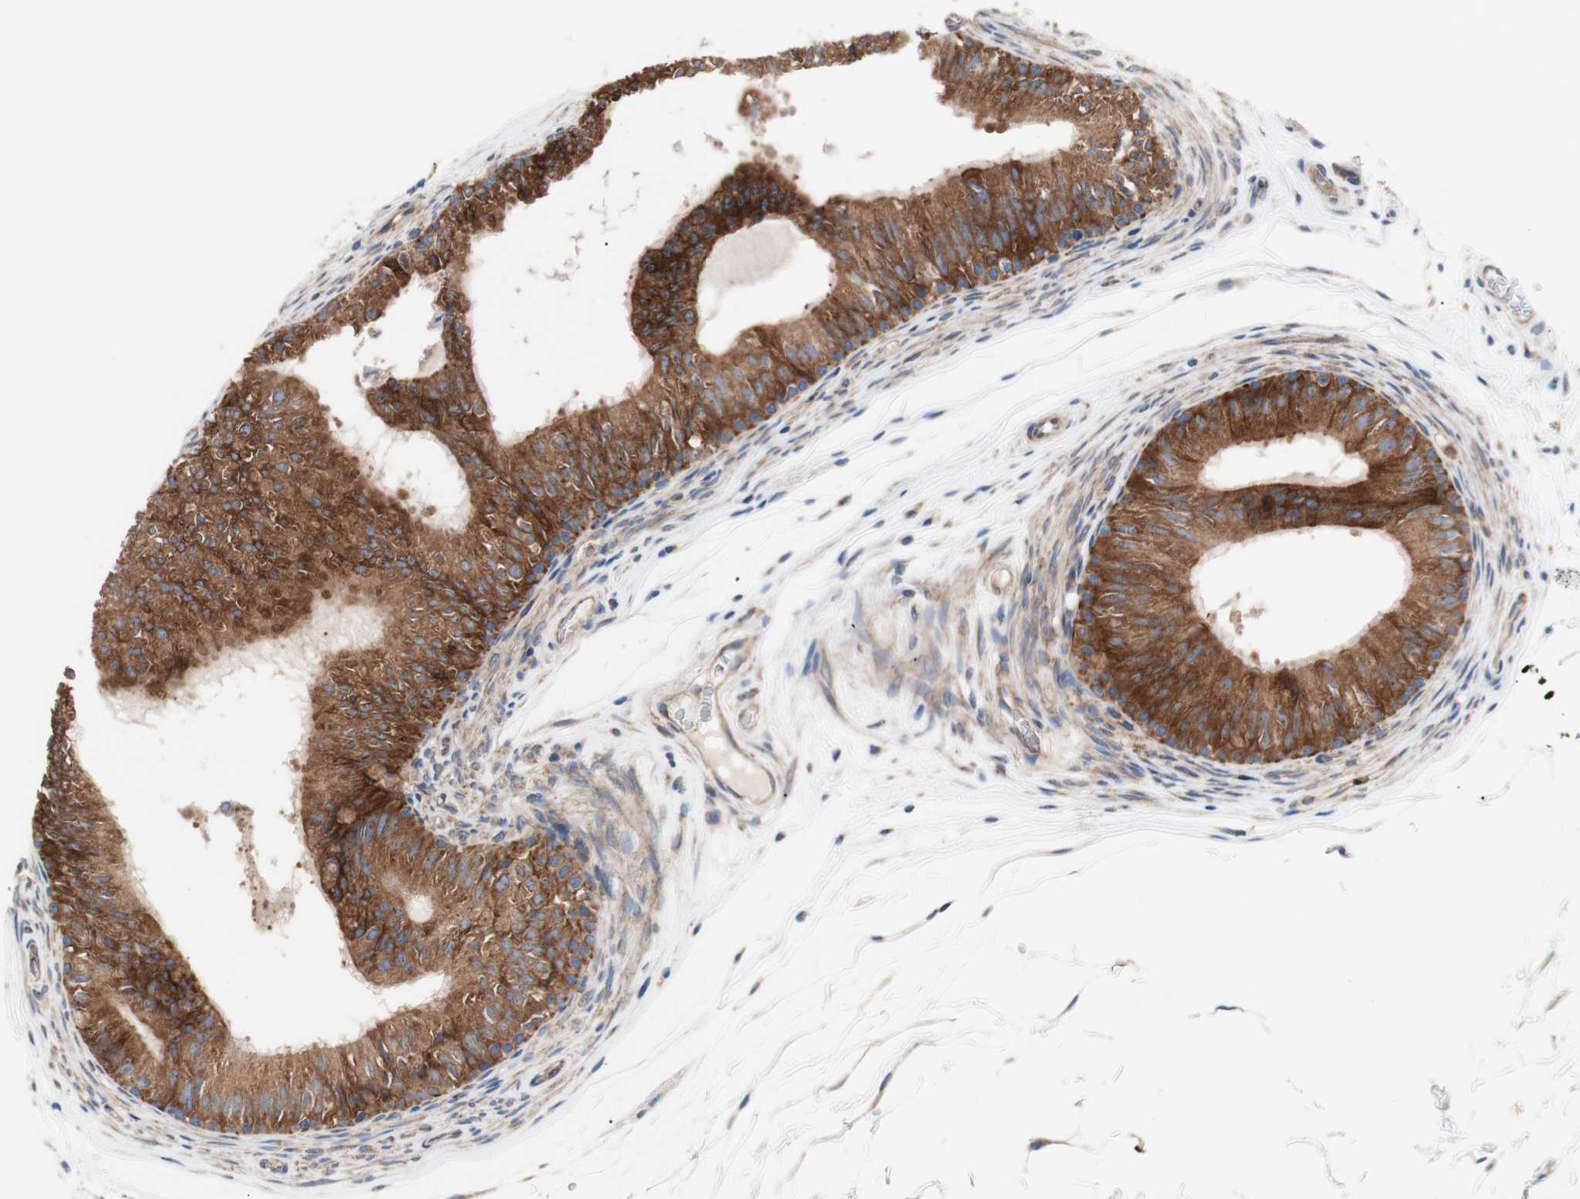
{"staining": {"intensity": "strong", "quantity": ">75%", "location": "cytoplasmic/membranous"}, "tissue": "epididymis", "cell_type": "Glandular cells", "image_type": "normal", "snomed": [{"axis": "morphology", "description": "Normal tissue, NOS"}, {"axis": "topography", "description": "Epididymis"}], "caption": "Protein positivity by immunohistochemistry reveals strong cytoplasmic/membranous staining in approximately >75% of glandular cells in normal epididymis. The staining was performed using DAB (3,3'-diaminobenzidine), with brown indicating positive protein expression. Nuclei are stained blue with hematoxylin.", "gene": "FMR1", "patient": {"sex": "male", "age": 36}}